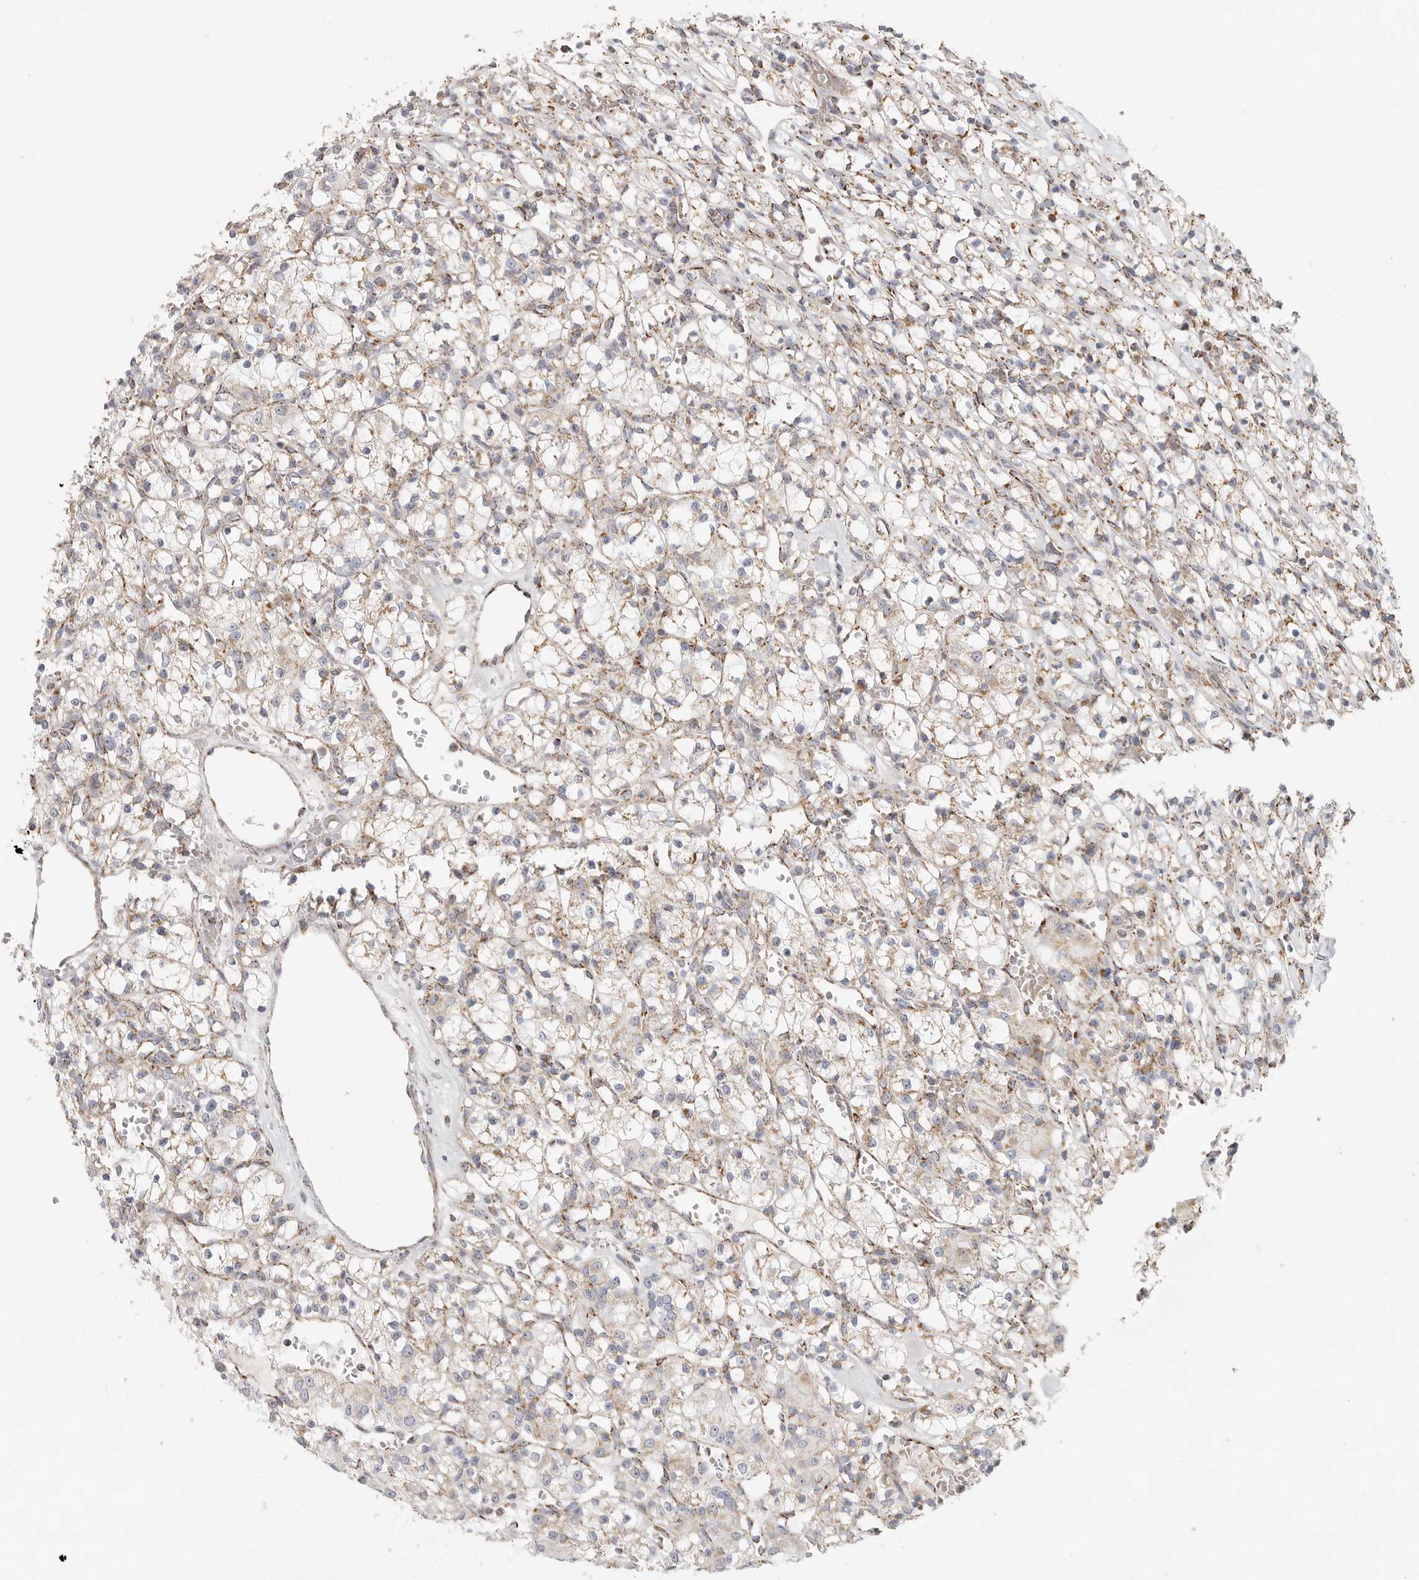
{"staining": {"intensity": "negative", "quantity": "none", "location": "none"}, "tissue": "renal cancer", "cell_type": "Tumor cells", "image_type": "cancer", "snomed": [{"axis": "morphology", "description": "Adenocarcinoma, NOS"}, {"axis": "topography", "description": "Kidney"}], "caption": "Human renal cancer stained for a protein using immunohistochemistry (IHC) demonstrates no expression in tumor cells.", "gene": "SLC25A26", "patient": {"sex": "female", "age": 59}}